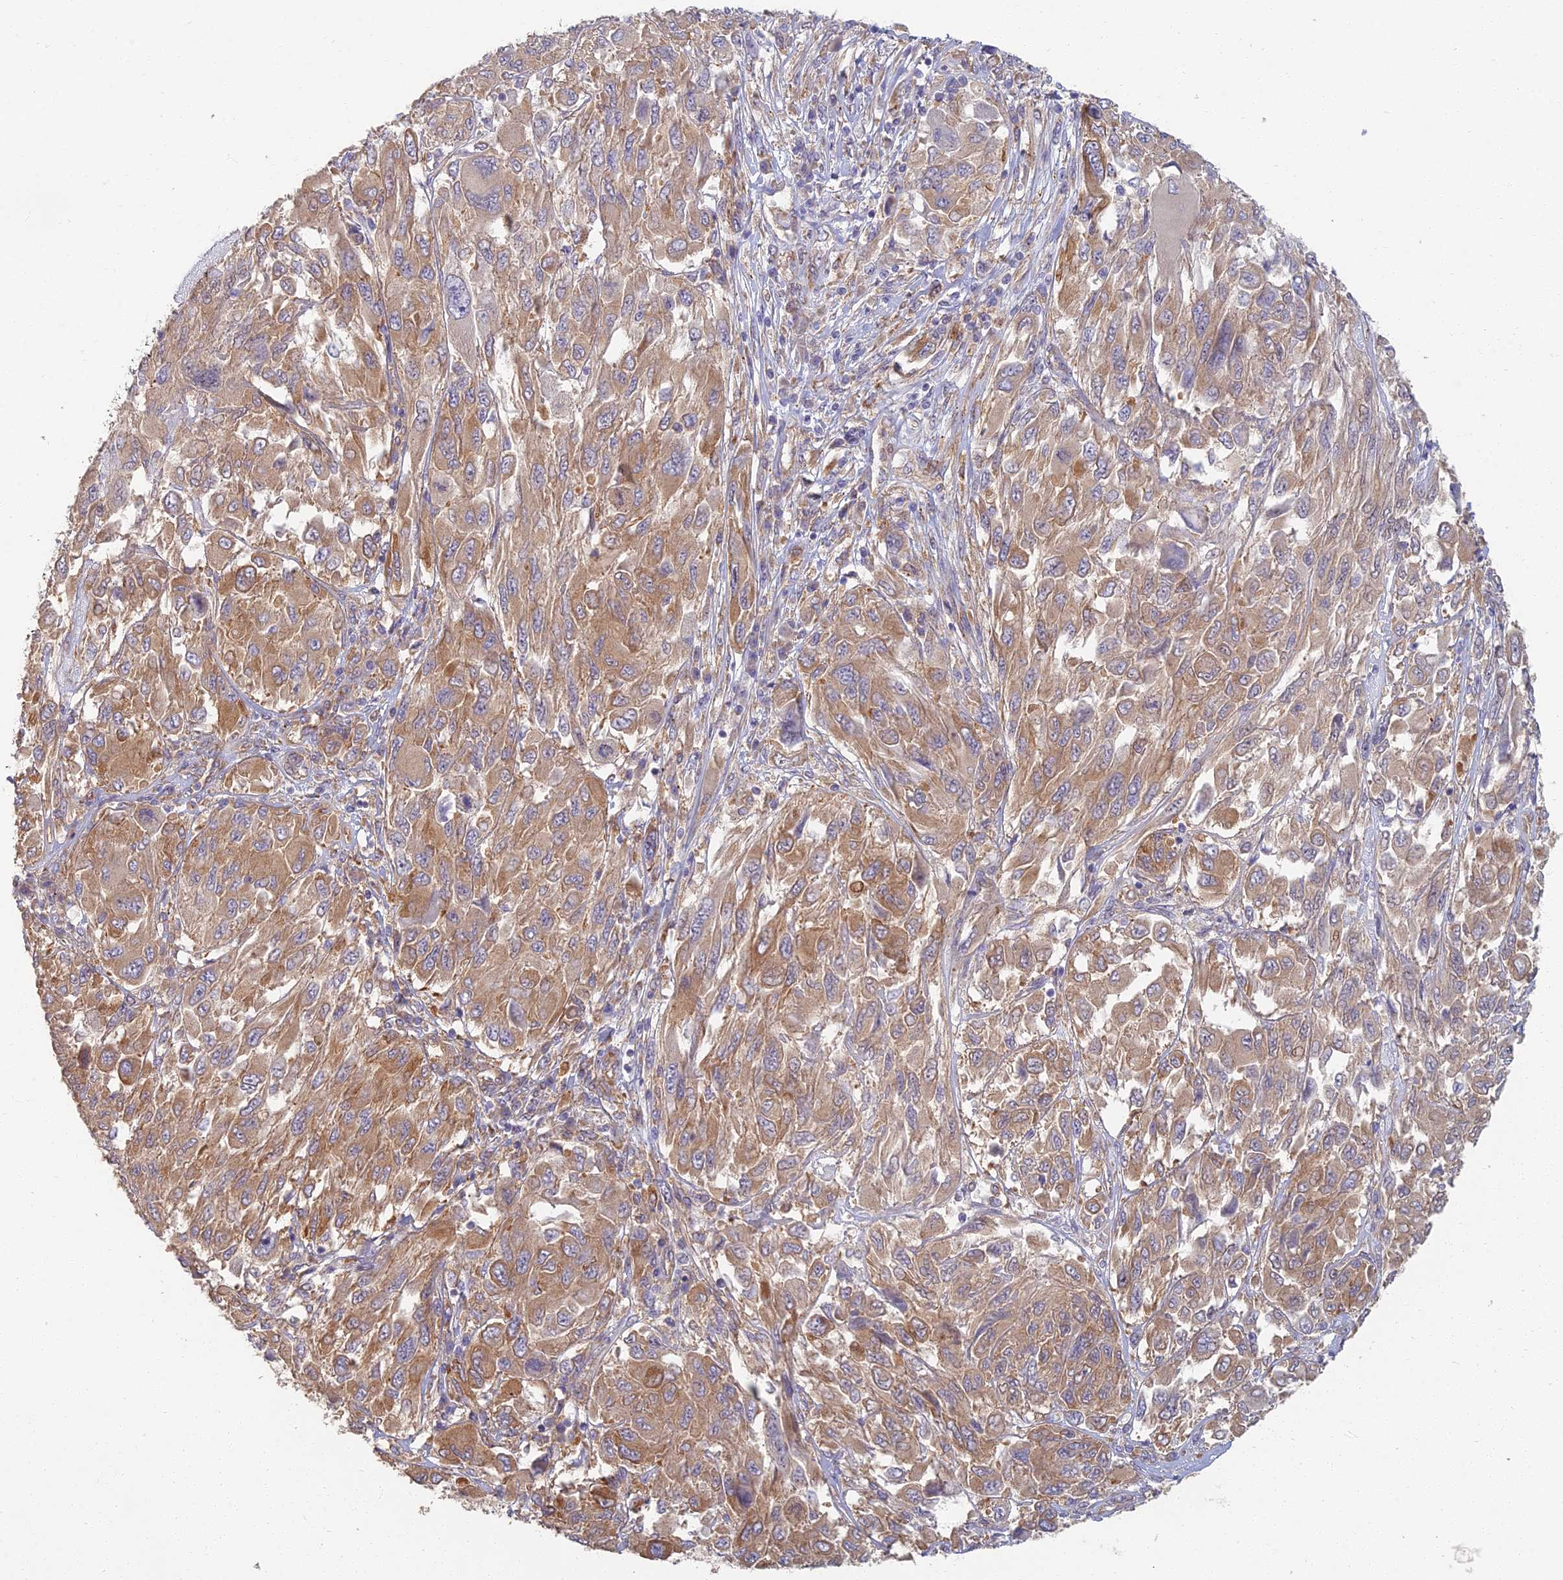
{"staining": {"intensity": "moderate", "quantity": ">75%", "location": "cytoplasmic/membranous"}, "tissue": "melanoma", "cell_type": "Tumor cells", "image_type": "cancer", "snomed": [{"axis": "morphology", "description": "Malignant melanoma, NOS"}, {"axis": "topography", "description": "Skin"}], "caption": "The photomicrograph demonstrates a brown stain indicating the presence of a protein in the cytoplasmic/membranous of tumor cells in malignant melanoma.", "gene": "RBSN", "patient": {"sex": "female", "age": 91}}